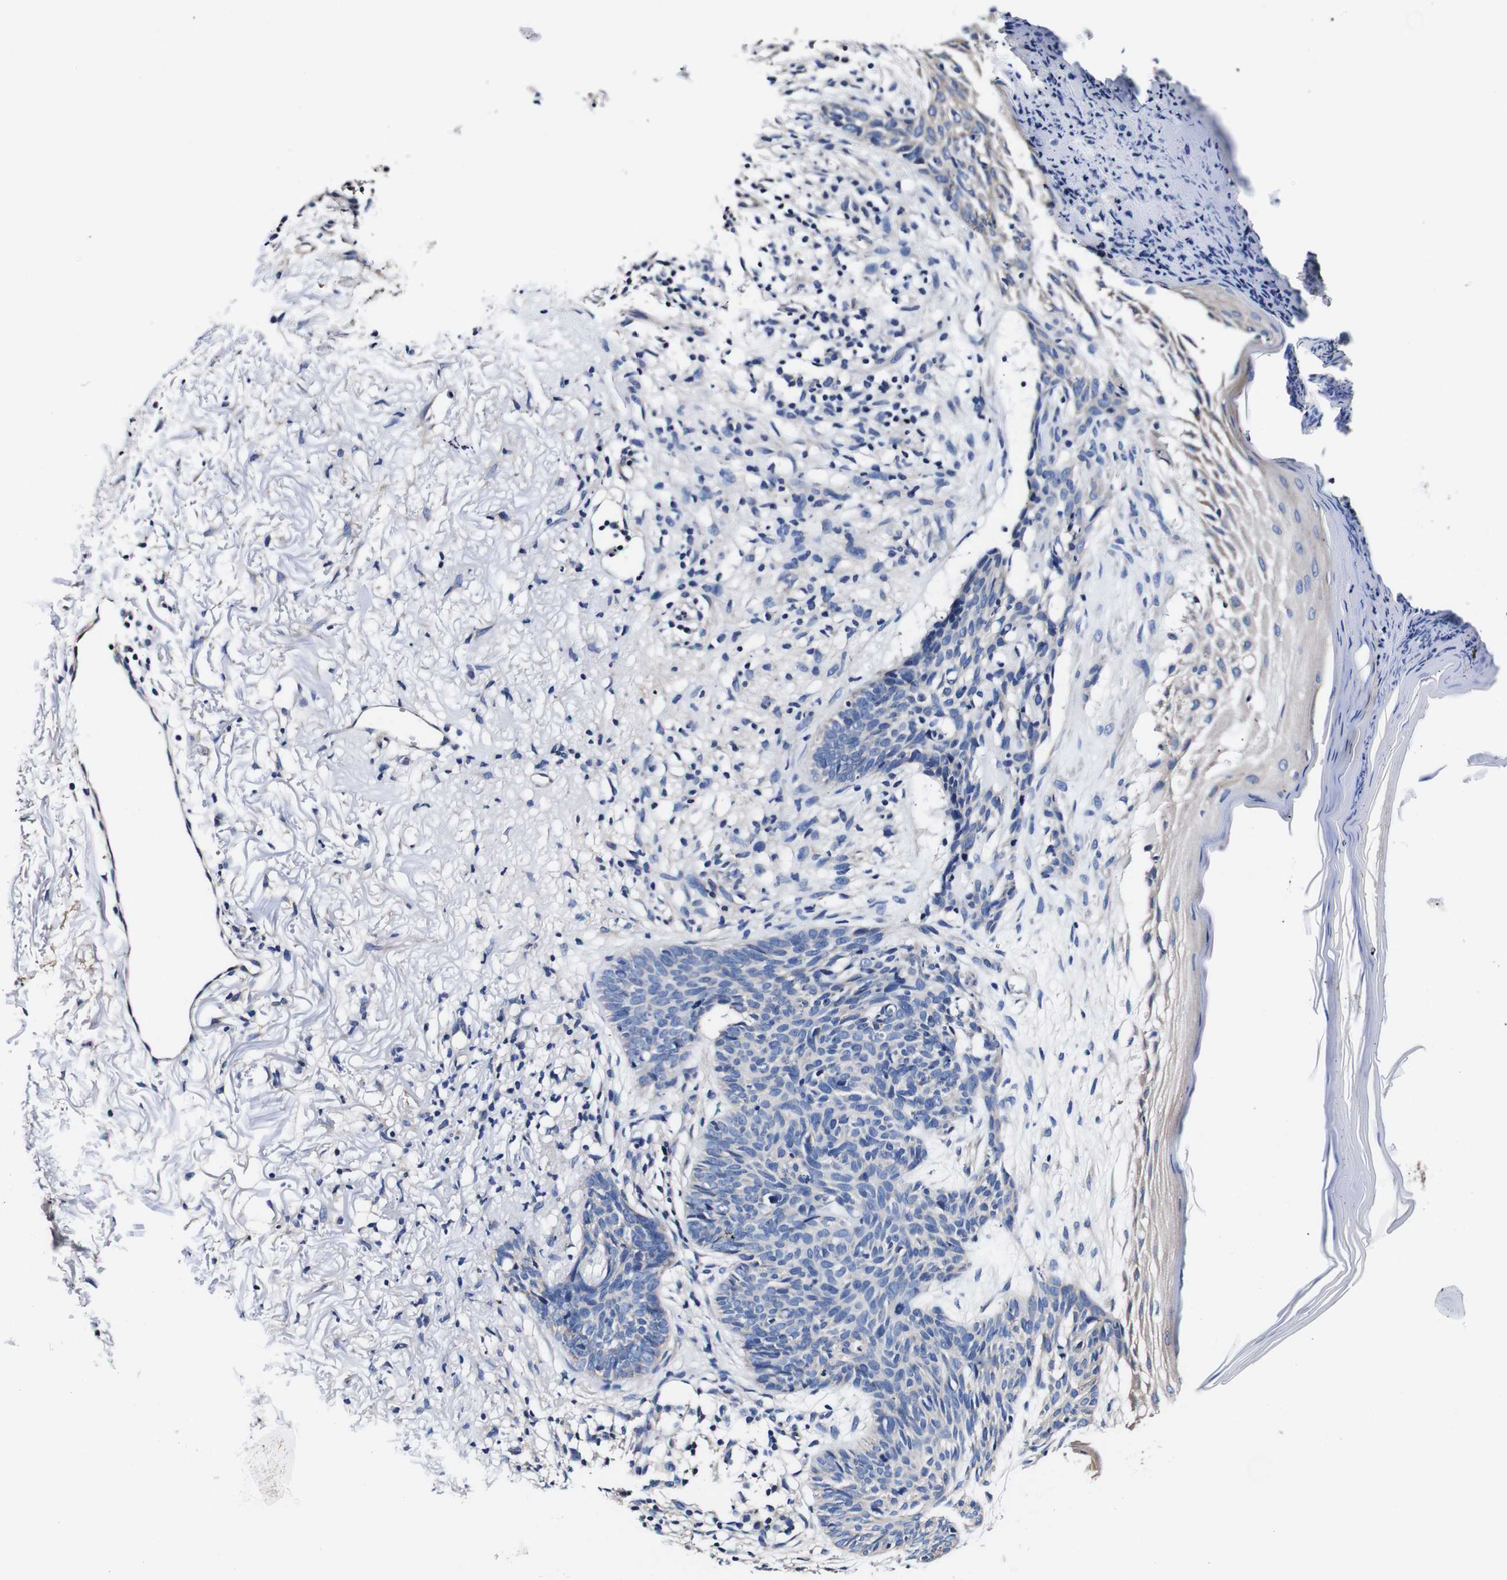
{"staining": {"intensity": "negative", "quantity": "none", "location": "none"}, "tissue": "skin cancer", "cell_type": "Tumor cells", "image_type": "cancer", "snomed": [{"axis": "morphology", "description": "Normal tissue, NOS"}, {"axis": "morphology", "description": "Basal cell carcinoma"}, {"axis": "topography", "description": "Skin"}], "caption": "Skin basal cell carcinoma was stained to show a protein in brown. There is no significant positivity in tumor cells.", "gene": "PDCD6IP", "patient": {"sex": "female", "age": 70}}